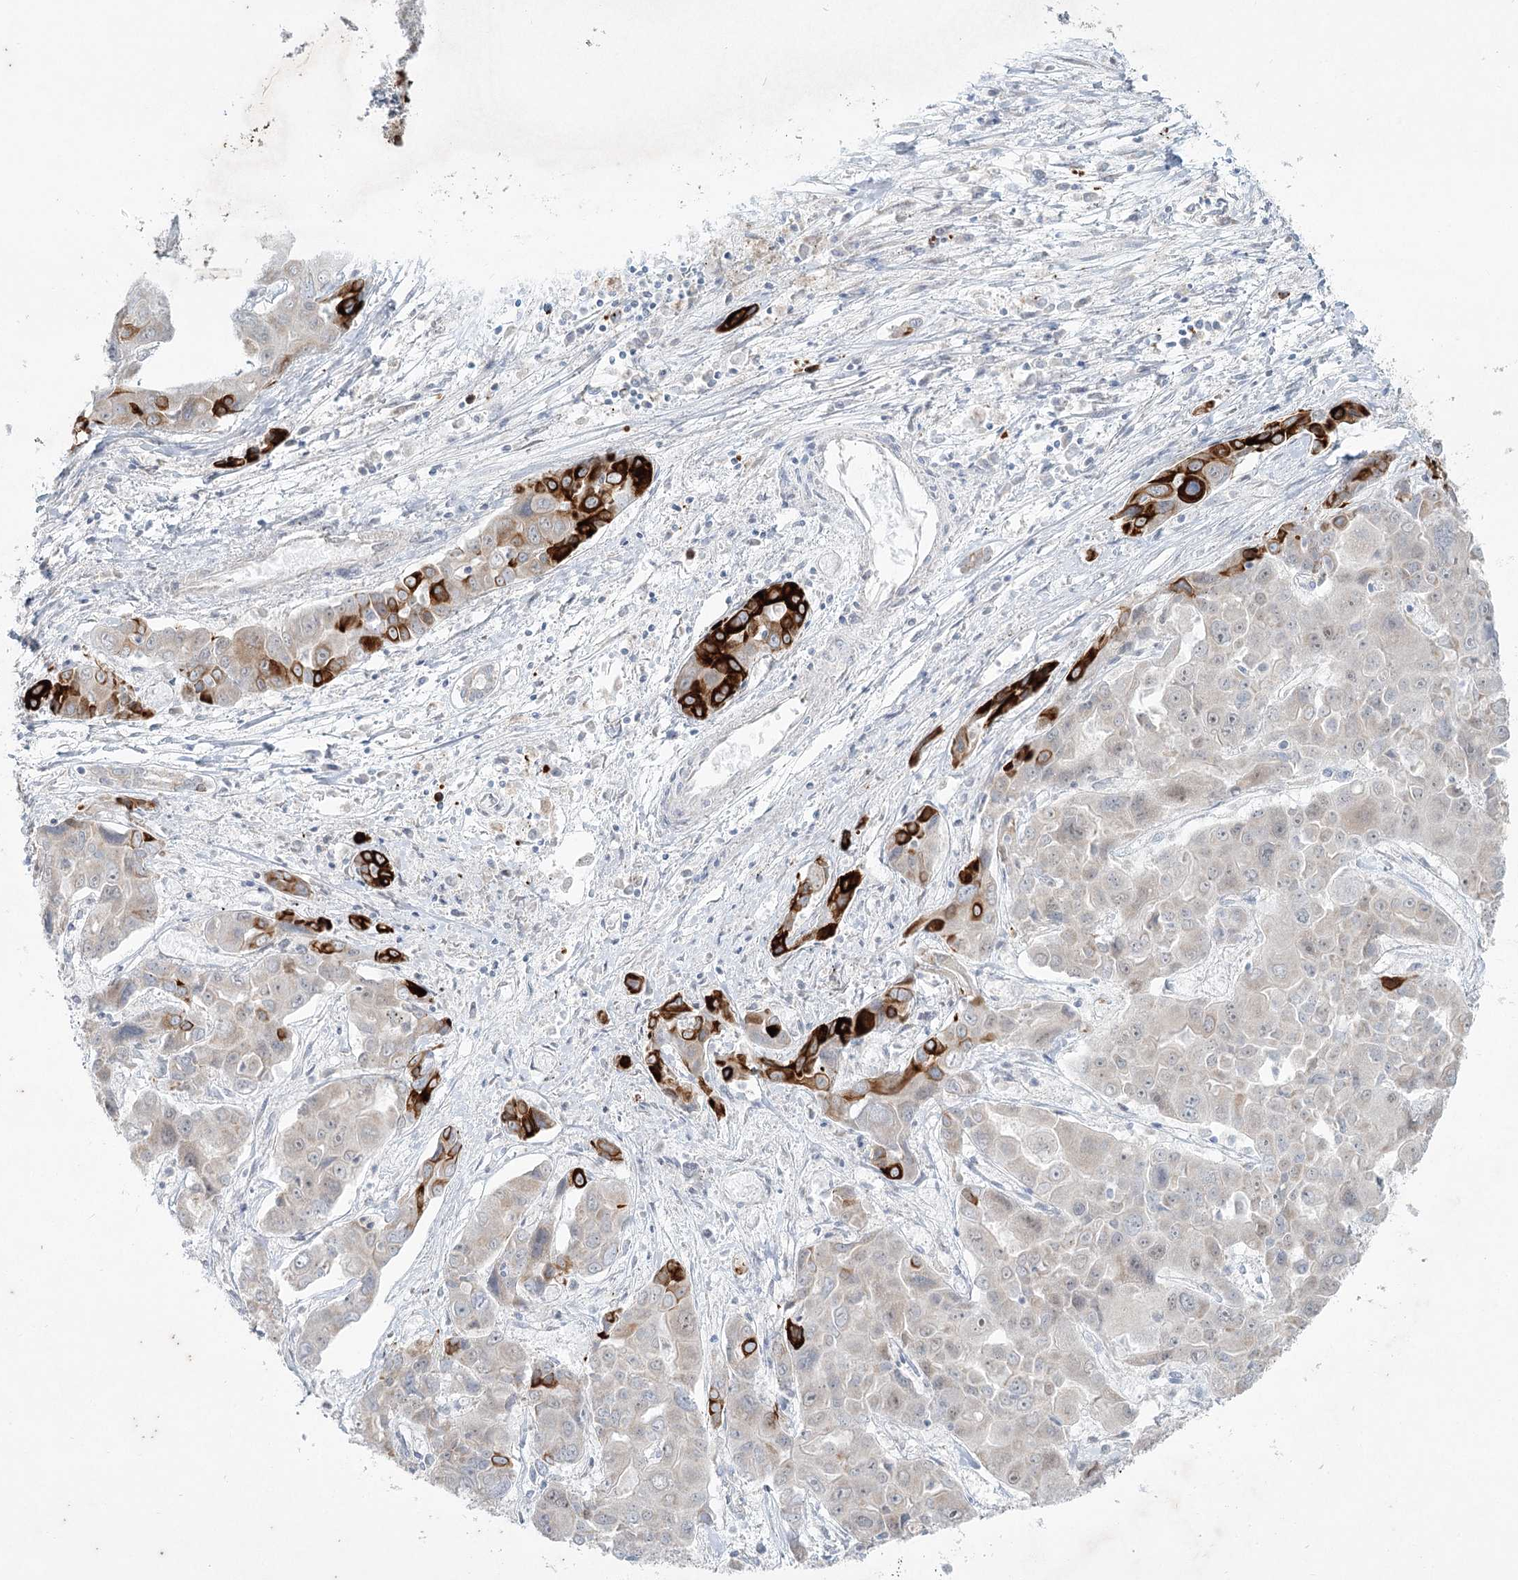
{"staining": {"intensity": "strong", "quantity": "<25%", "location": "cytoplasmic/membranous"}, "tissue": "liver cancer", "cell_type": "Tumor cells", "image_type": "cancer", "snomed": [{"axis": "morphology", "description": "Cholangiocarcinoma"}, {"axis": "topography", "description": "Liver"}], "caption": "DAB immunohistochemical staining of cholangiocarcinoma (liver) reveals strong cytoplasmic/membranous protein expression in about <25% of tumor cells. (Brightfield microscopy of DAB IHC at high magnification).", "gene": "ABITRAM", "patient": {"sex": "male", "age": 67}}